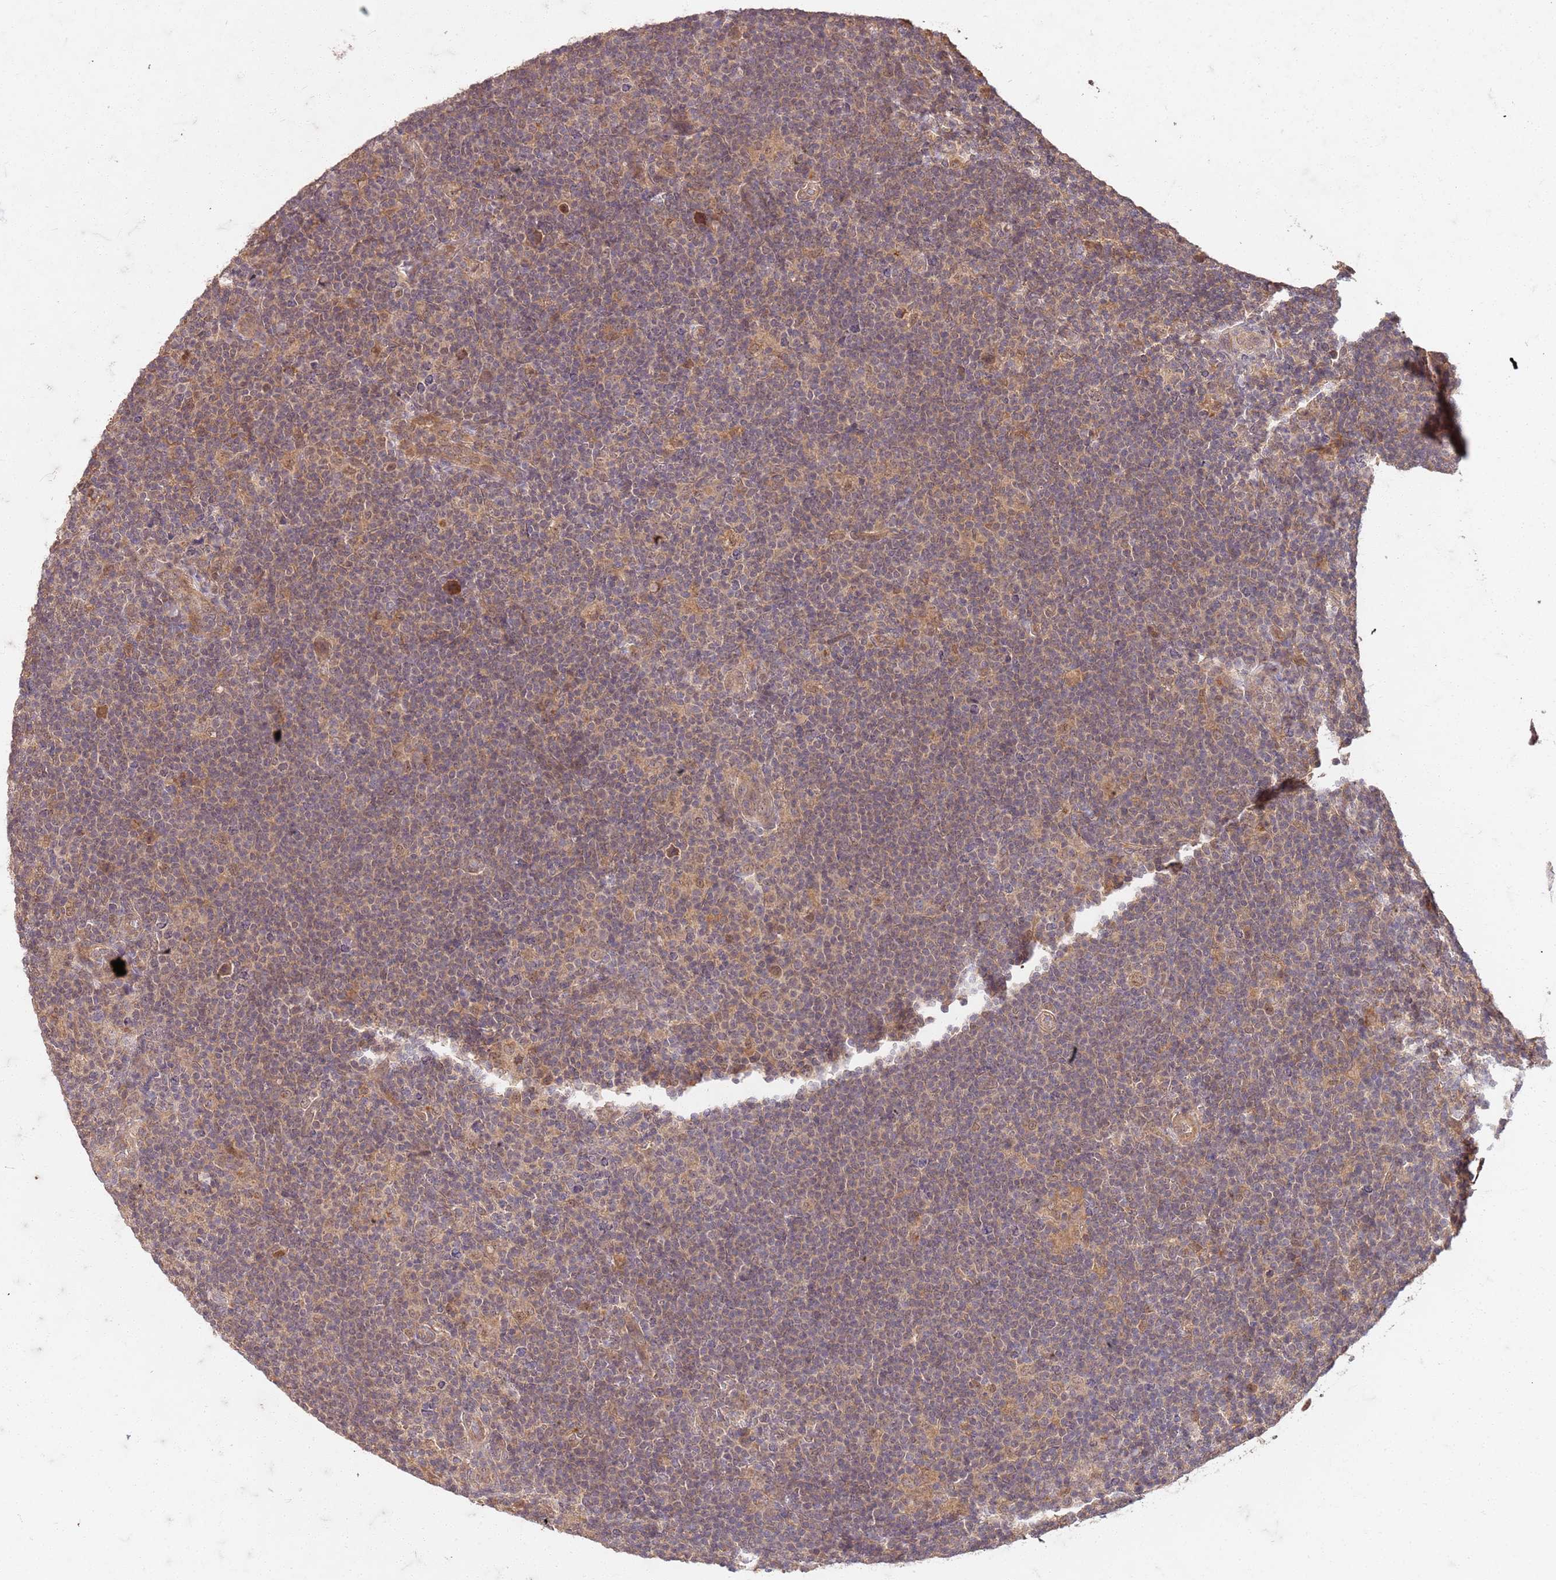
{"staining": {"intensity": "moderate", "quantity": "25%-75%", "location": "cytoplasmic/membranous,nuclear"}, "tissue": "lymphoma", "cell_type": "Tumor cells", "image_type": "cancer", "snomed": [{"axis": "morphology", "description": "Hodgkin's disease, NOS"}, {"axis": "topography", "description": "Lymph node"}], "caption": "Immunohistochemical staining of human lymphoma demonstrates moderate cytoplasmic/membranous and nuclear protein expression in approximately 25%-75% of tumor cells.", "gene": "UBE3A", "patient": {"sex": "female", "age": 57}}